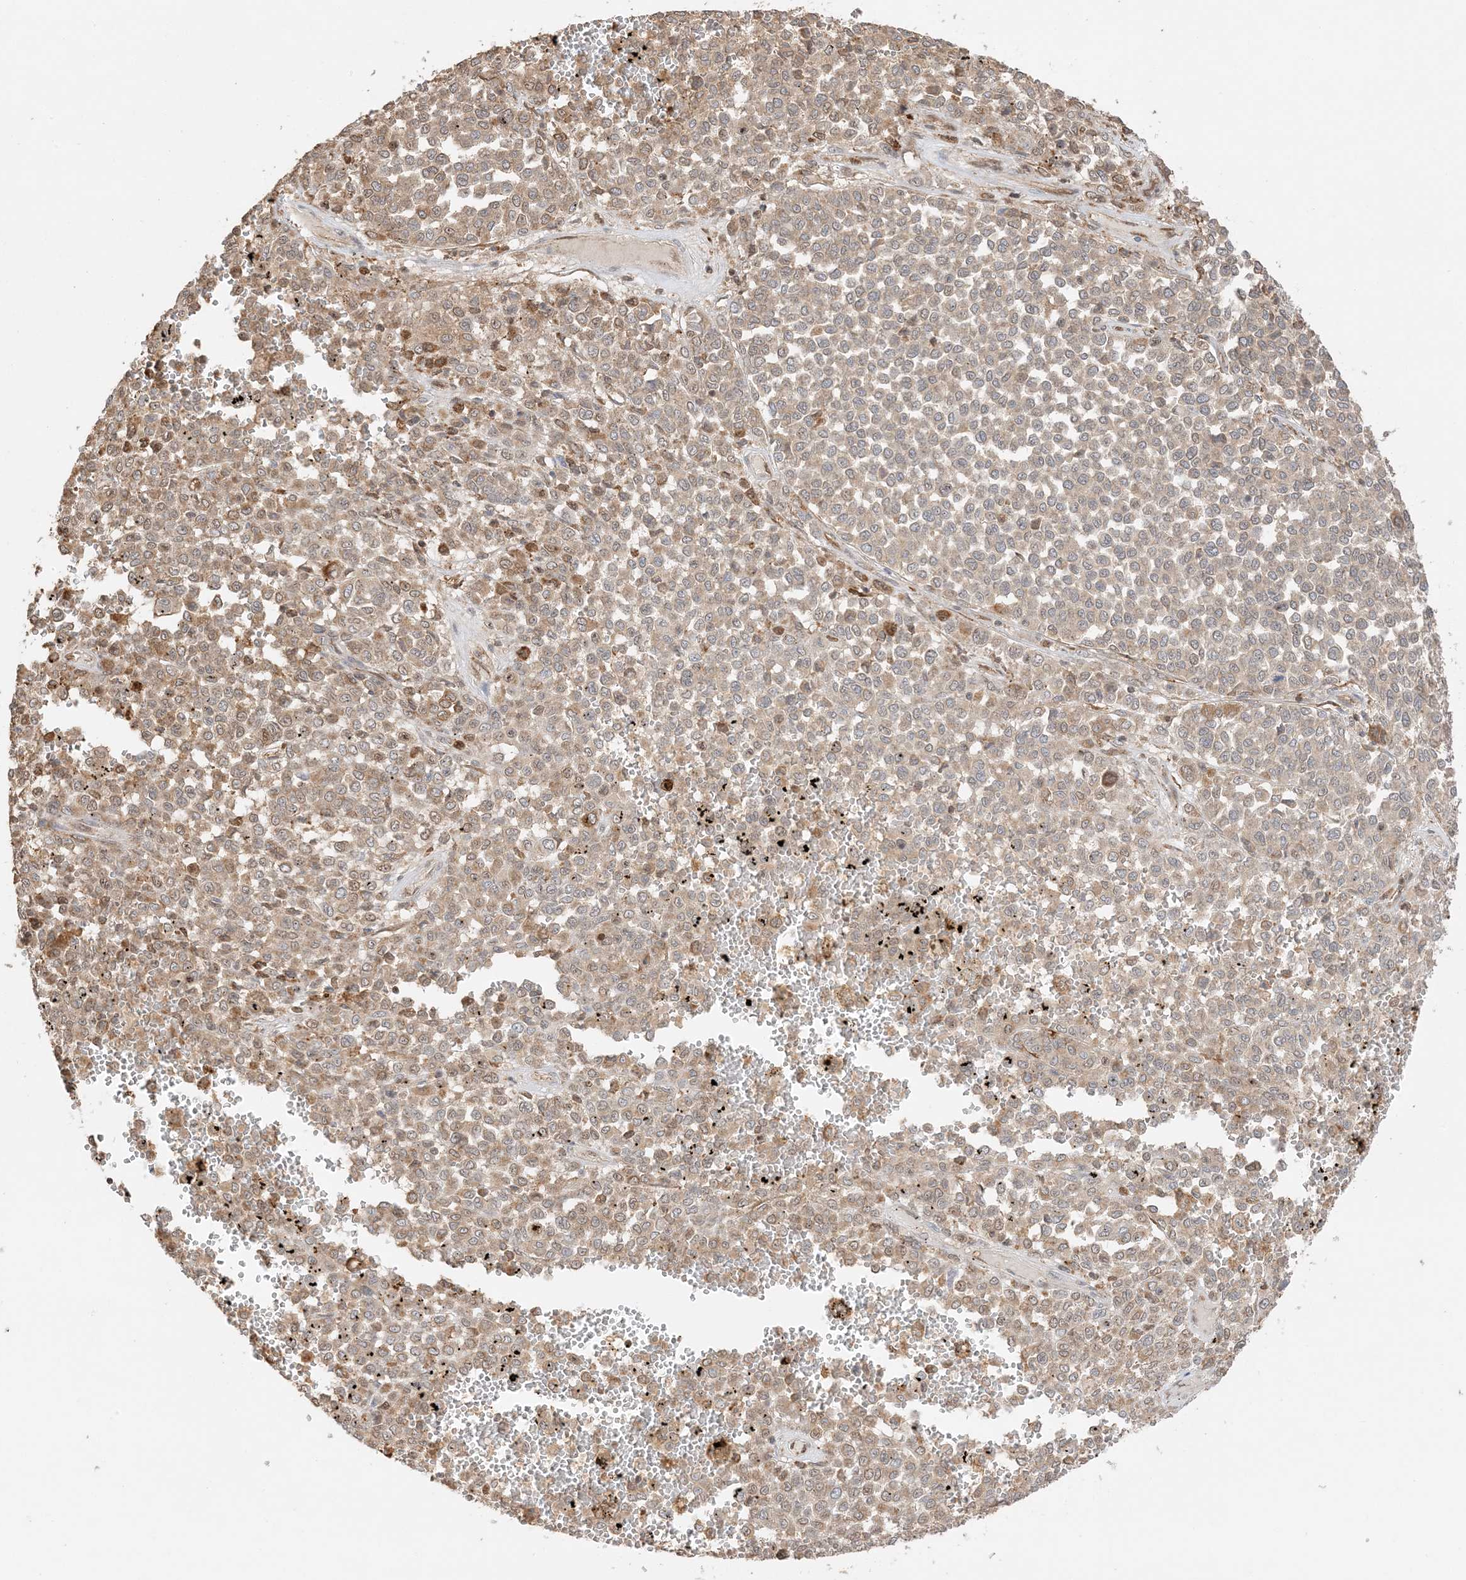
{"staining": {"intensity": "weak", "quantity": ">75%", "location": "cytoplasmic/membranous"}, "tissue": "melanoma", "cell_type": "Tumor cells", "image_type": "cancer", "snomed": [{"axis": "morphology", "description": "Malignant melanoma, Metastatic site"}, {"axis": "topography", "description": "Pancreas"}], "caption": "Melanoma stained with DAB (3,3'-diaminobenzidine) immunohistochemistry shows low levels of weak cytoplasmic/membranous positivity in approximately >75% of tumor cells.", "gene": "ZBTB41", "patient": {"sex": "female", "age": 30}}